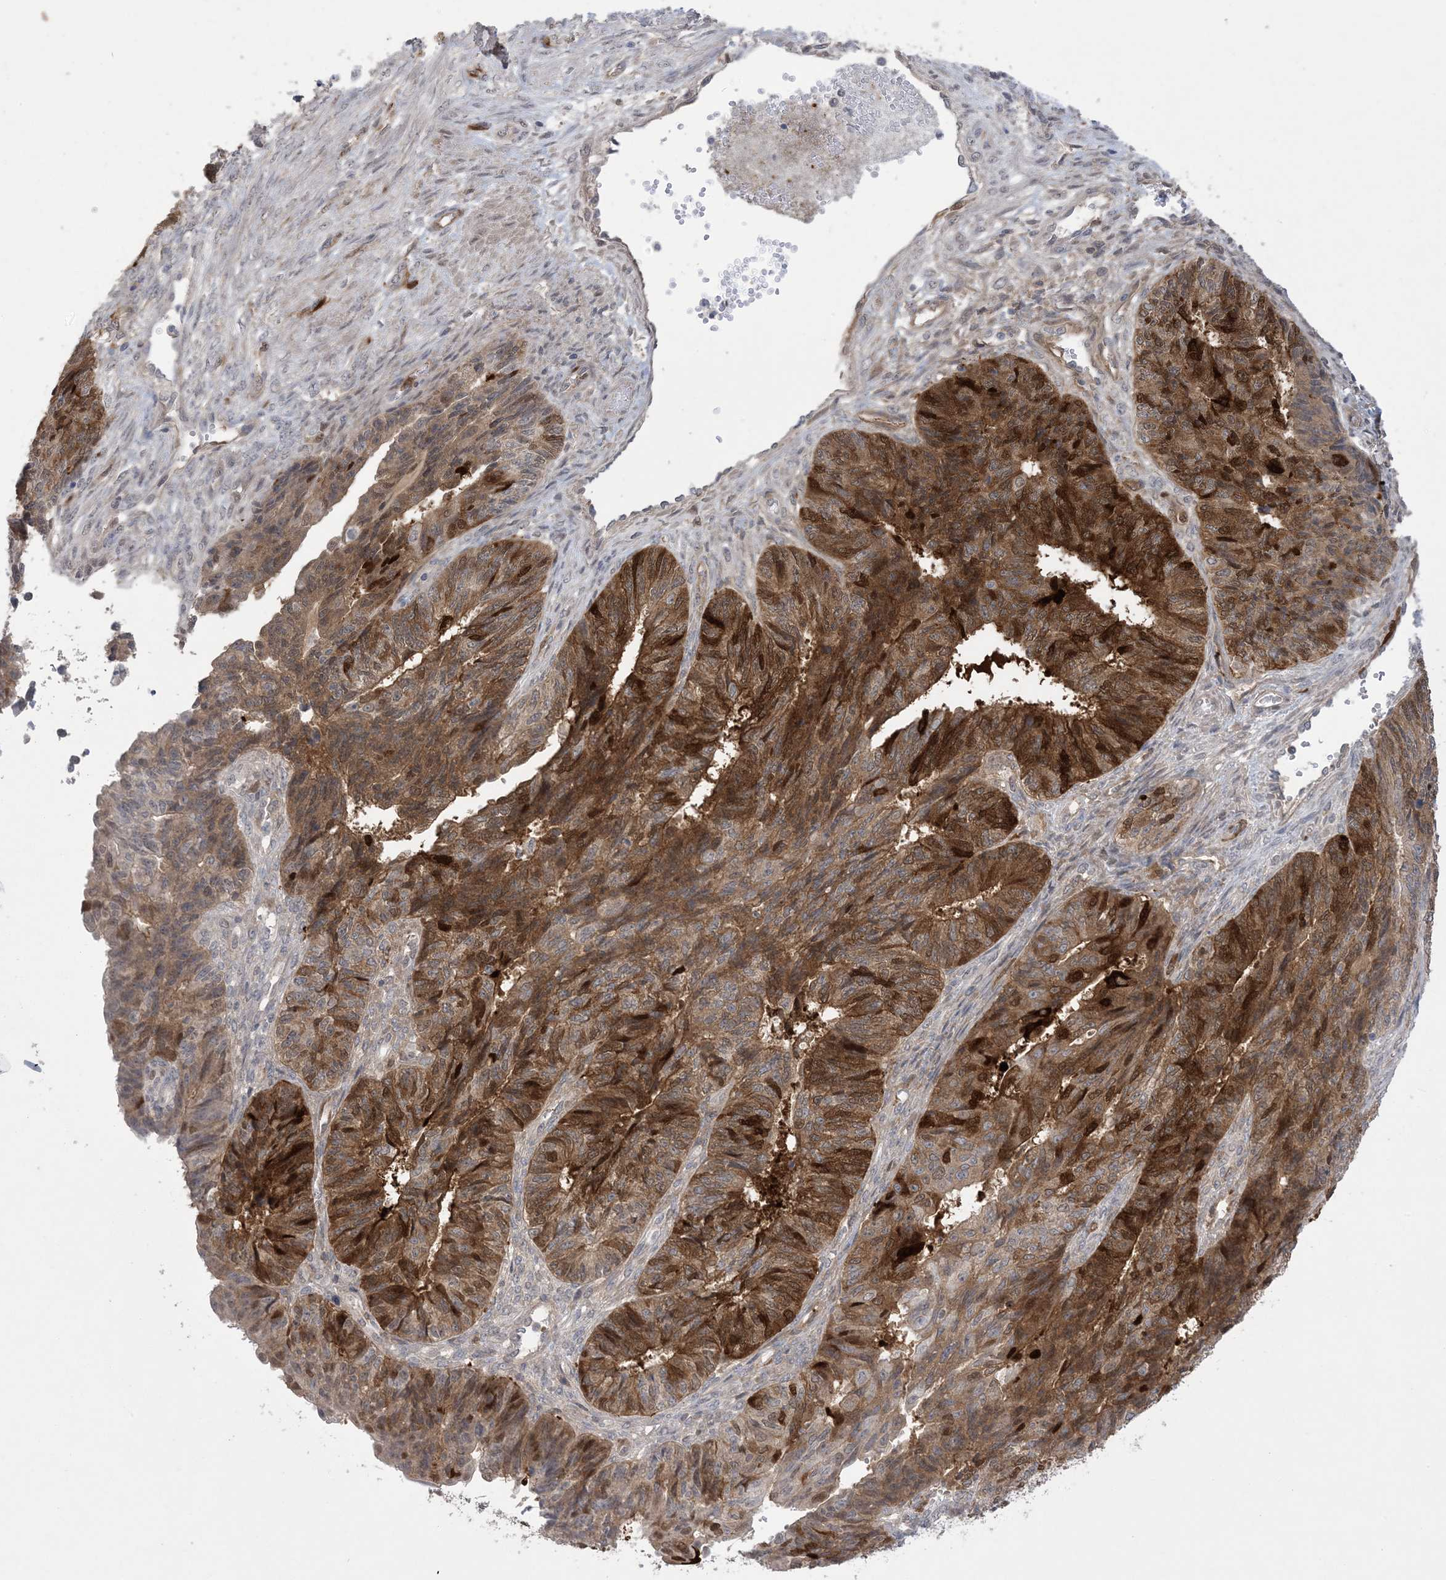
{"staining": {"intensity": "strong", "quantity": ">75%", "location": "cytoplasmic/membranous"}, "tissue": "endometrial cancer", "cell_type": "Tumor cells", "image_type": "cancer", "snomed": [{"axis": "morphology", "description": "Adenocarcinoma, NOS"}, {"axis": "topography", "description": "Endometrium"}], "caption": "Human adenocarcinoma (endometrial) stained with a brown dye demonstrates strong cytoplasmic/membranous positive staining in about >75% of tumor cells.", "gene": "HMGCS1", "patient": {"sex": "female", "age": 32}}